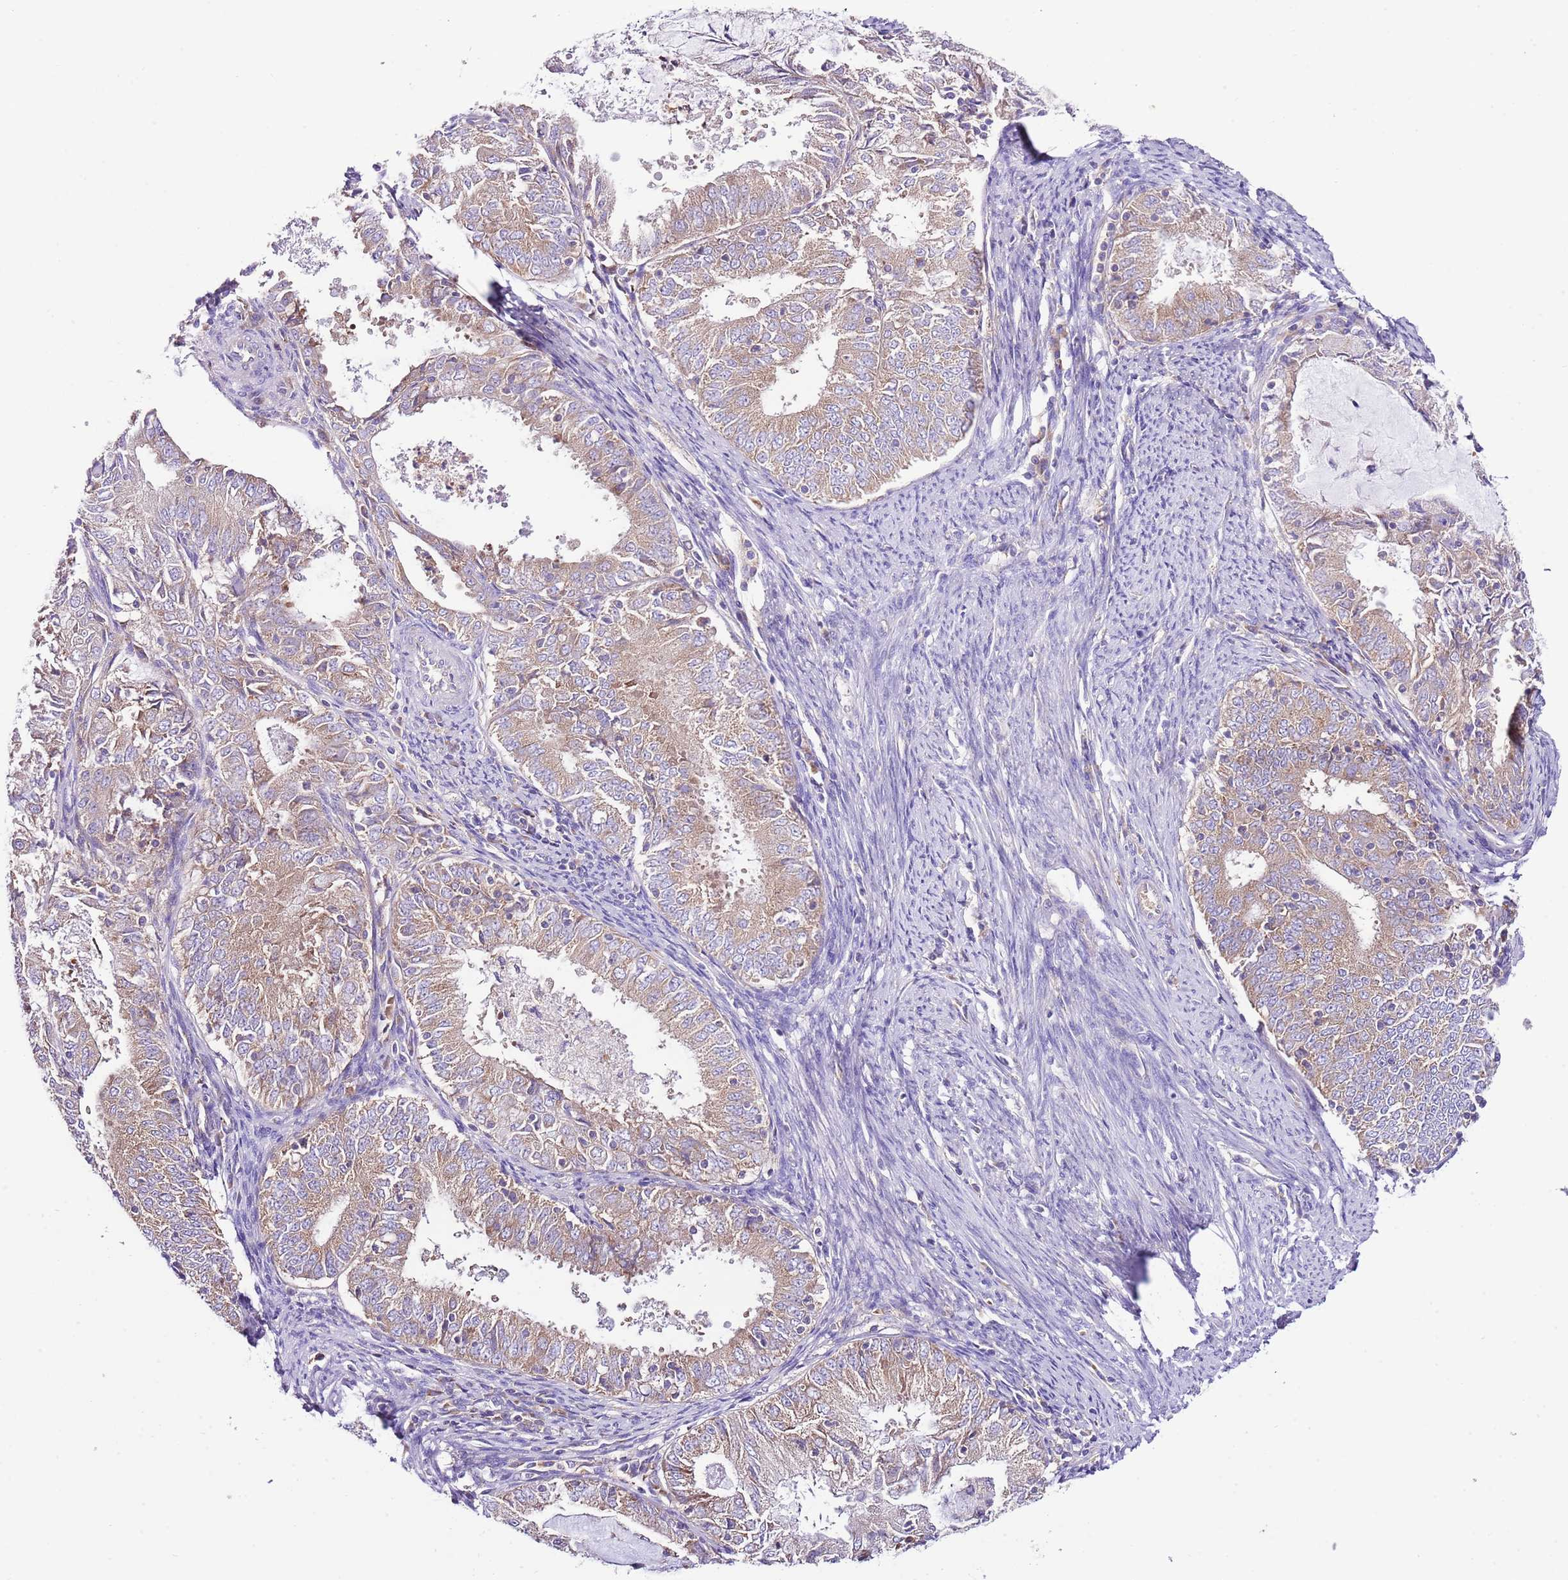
{"staining": {"intensity": "moderate", "quantity": ">75%", "location": "cytoplasmic/membranous"}, "tissue": "endometrial cancer", "cell_type": "Tumor cells", "image_type": "cancer", "snomed": [{"axis": "morphology", "description": "Adenocarcinoma, NOS"}, {"axis": "topography", "description": "Endometrium"}], "caption": "Adenocarcinoma (endometrial) stained for a protein (brown) shows moderate cytoplasmic/membranous positive positivity in about >75% of tumor cells.", "gene": "RPS10", "patient": {"sex": "female", "age": 57}}